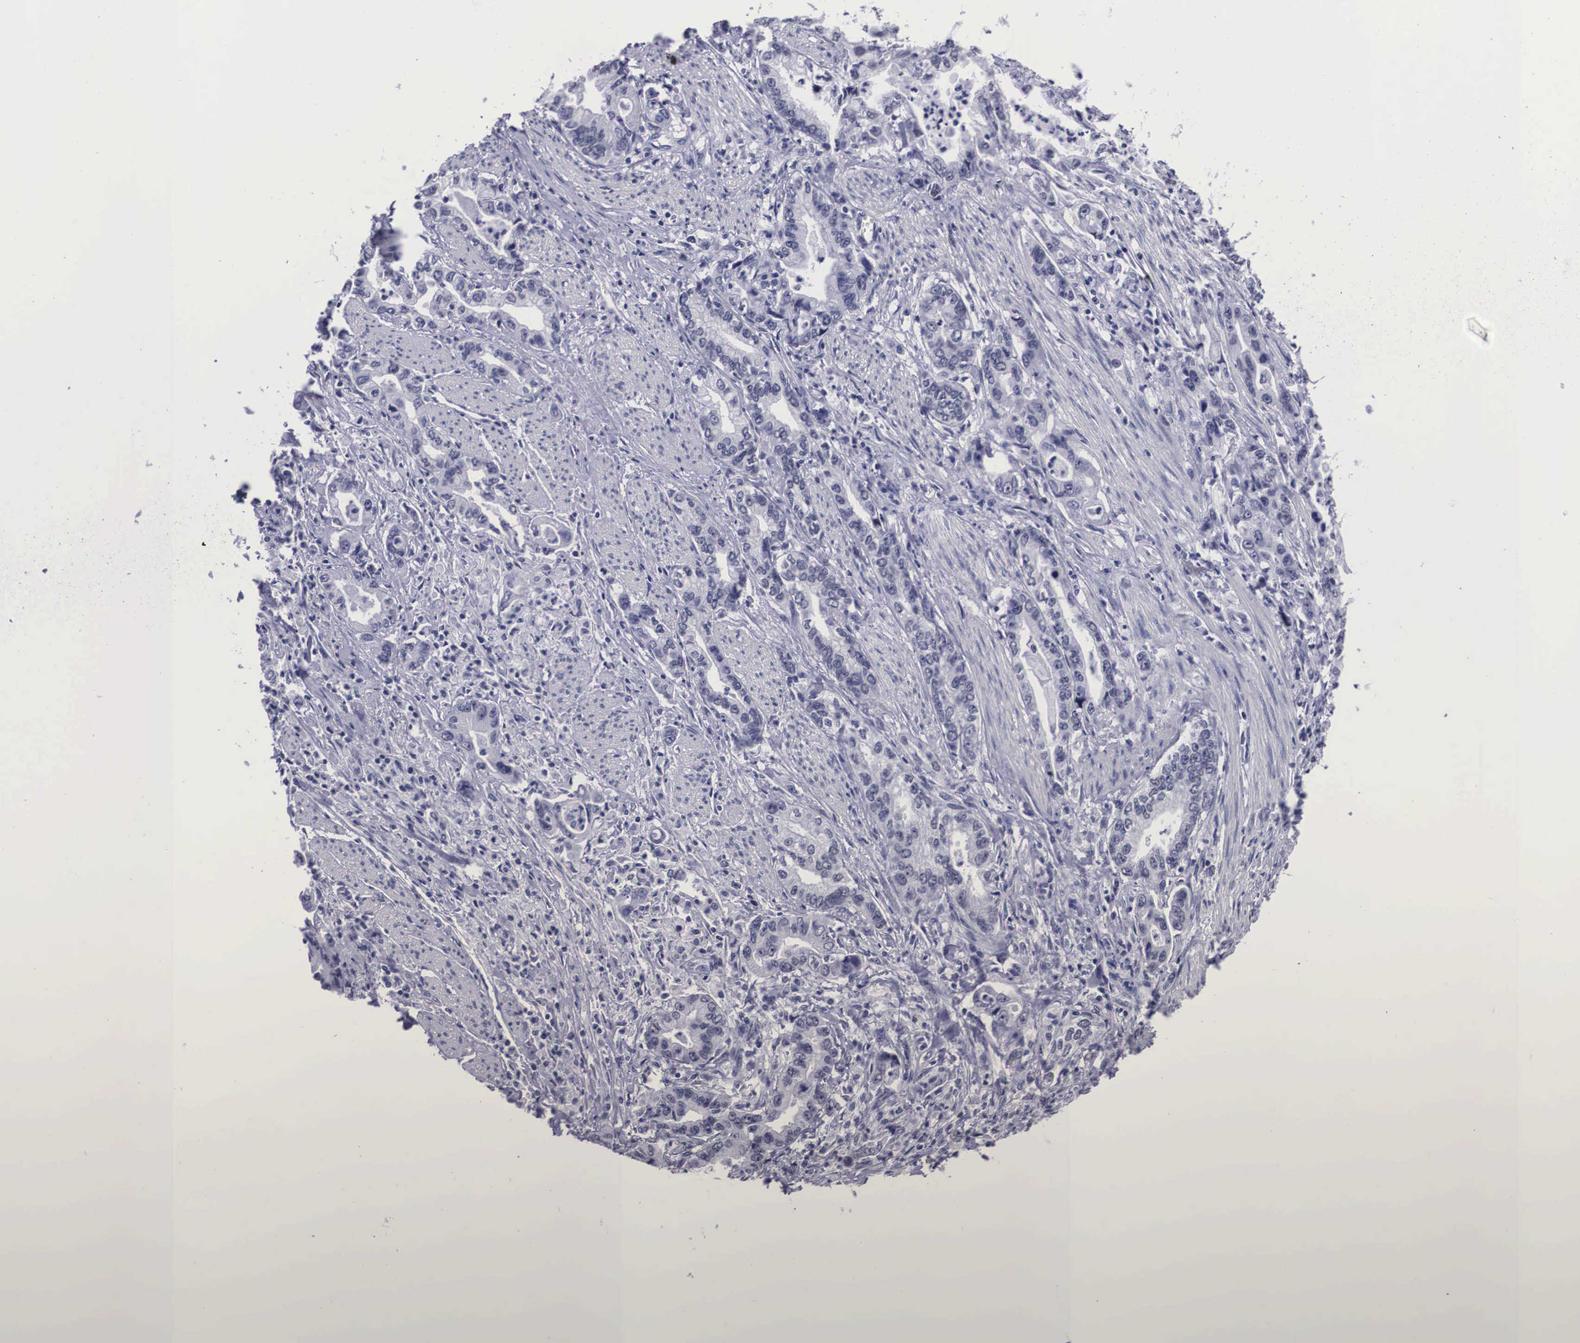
{"staining": {"intensity": "negative", "quantity": "none", "location": "none"}, "tissue": "stomach cancer", "cell_type": "Tumor cells", "image_type": "cancer", "snomed": [{"axis": "morphology", "description": "Adenocarcinoma, NOS"}, {"axis": "topography", "description": "Pancreas"}, {"axis": "topography", "description": "Stomach, upper"}], "caption": "Tumor cells show no significant staining in stomach adenocarcinoma. Nuclei are stained in blue.", "gene": "C22orf31", "patient": {"sex": "male", "age": 77}}